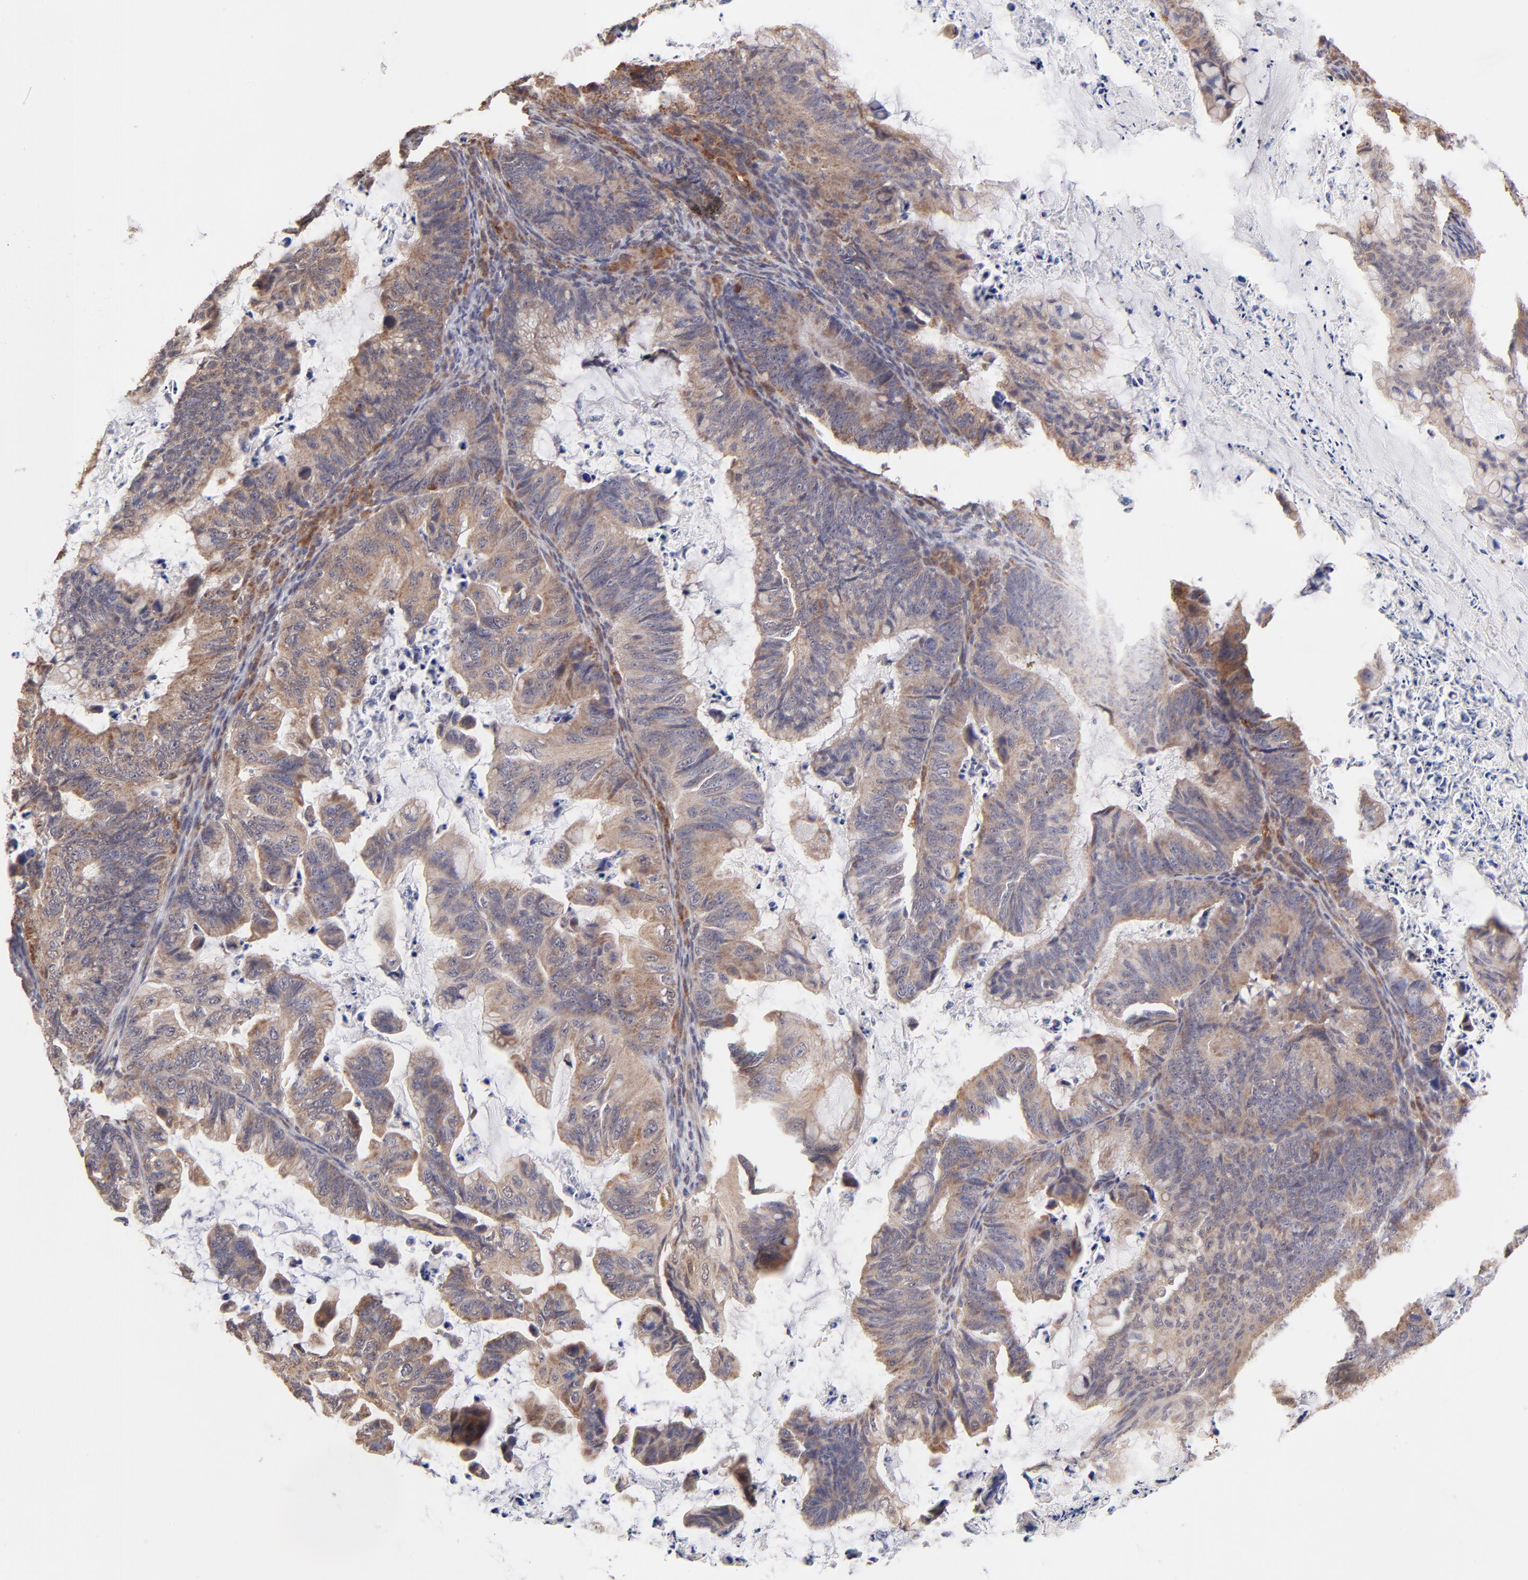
{"staining": {"intensity": "moderate", "quantity": "25%-75%", "location": "cytoplasmic/membranous"}, "tissue": "ovarian cancer", "cell_type": "Tumor cells", "image_type": "cancer", "snomed": [{"axis": "morphology", "description": "Cystadenocarcinoma, mucinous, NOS"}, {"axis": "topography", "description": "Ovary"}], "caption": "The histopathology image displays staining of ovarian mucinous cystadenocarcinoma, revealing moderate cytoplasmic/membranous protein expression (brown color) within tumor cells.", "gene": "UBE2H", "patient": {"sex": "female", "age": 36}}